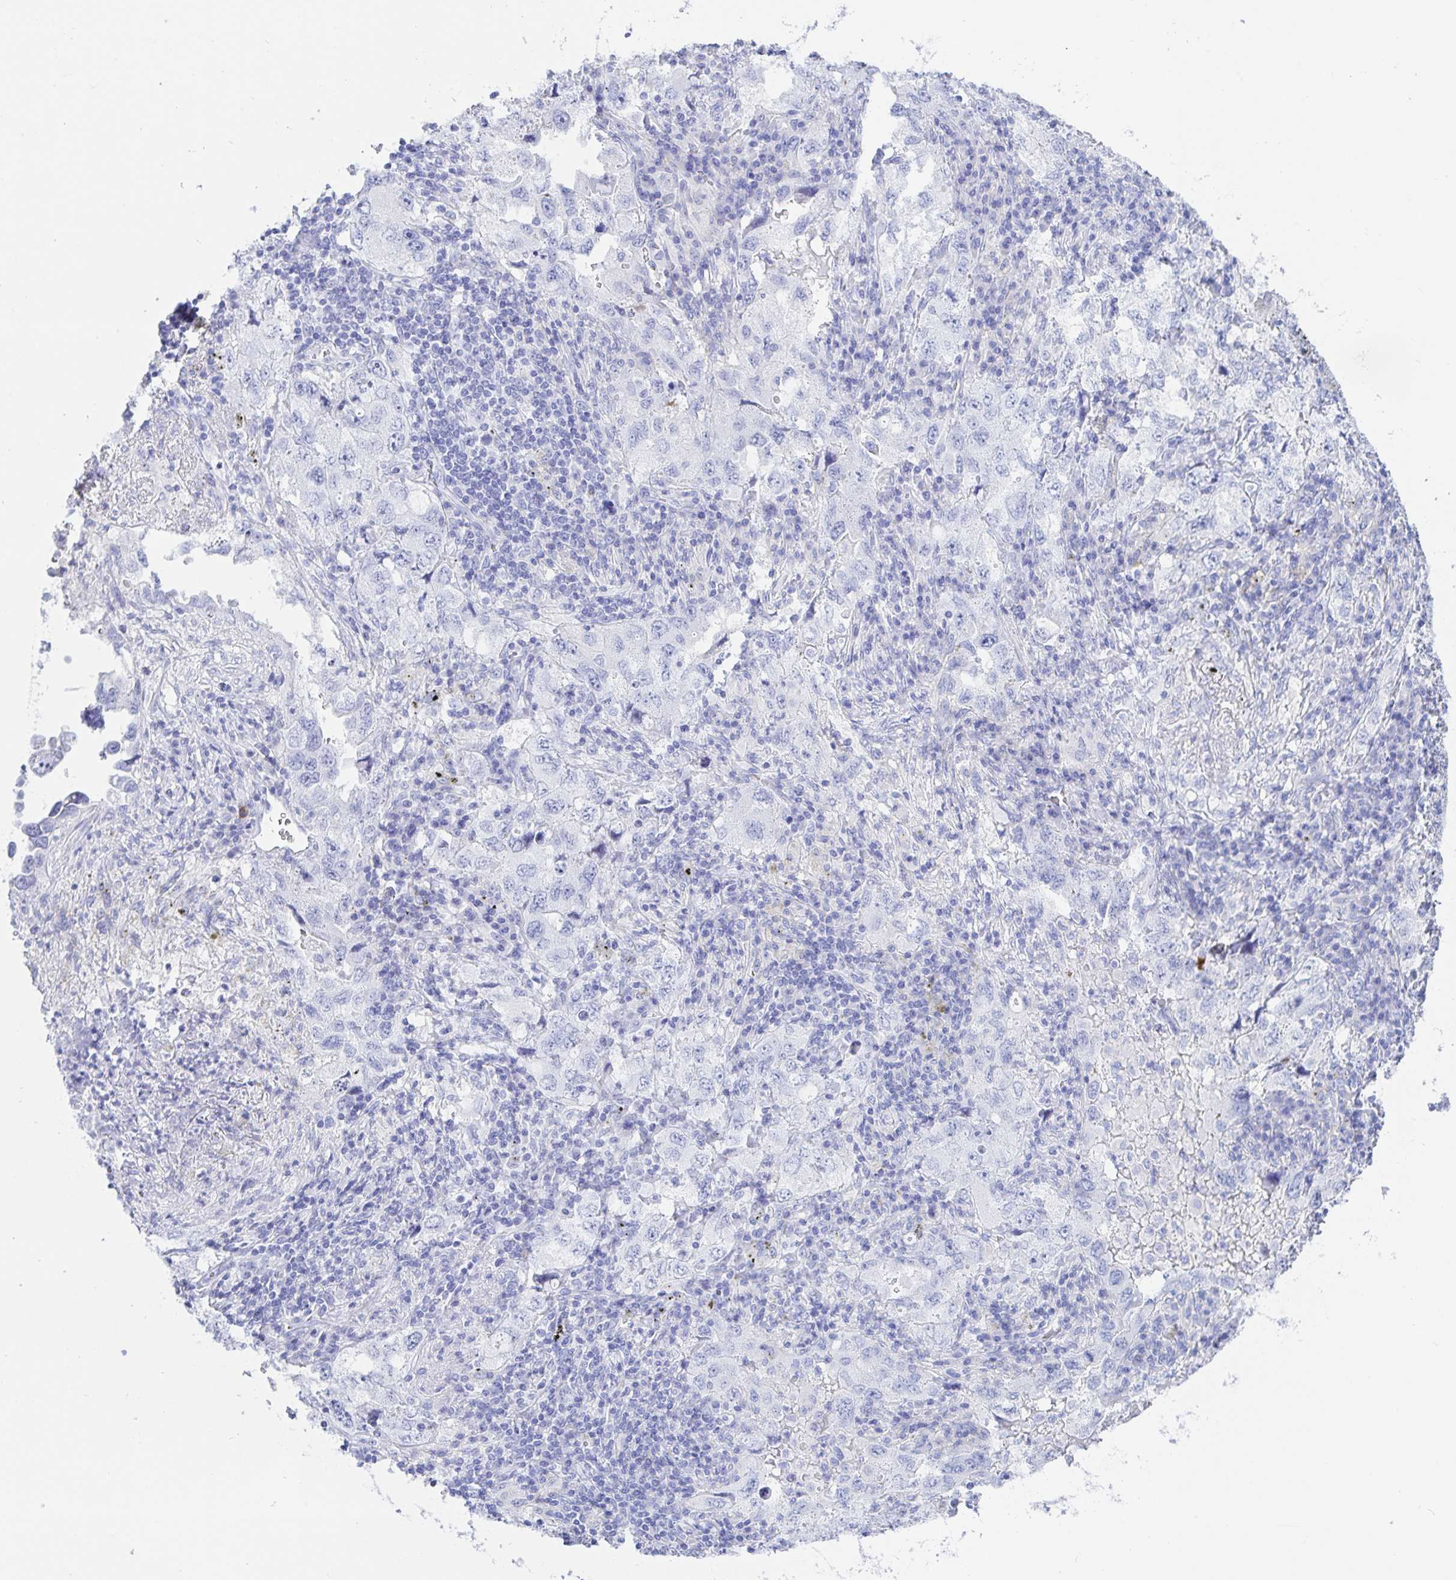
{"staining": {"intensity": "negative", "quantity": "none", "location": "none"}, "tissue": "lung cancer", "cell_type": "Tumor cells", "image_type": "cancer", "snomed": [{"axis": "morphology", "description": "Adenocarcinoma, NOS"}, {"axis": "topography", "description": "Lung"}], "caption": "High power microscopy image of an IHC image of lung cancer, revealing no significant expression in tumor cells.", "gene": "KCNH6", "patient": {"sex": "female", "age": 57}}